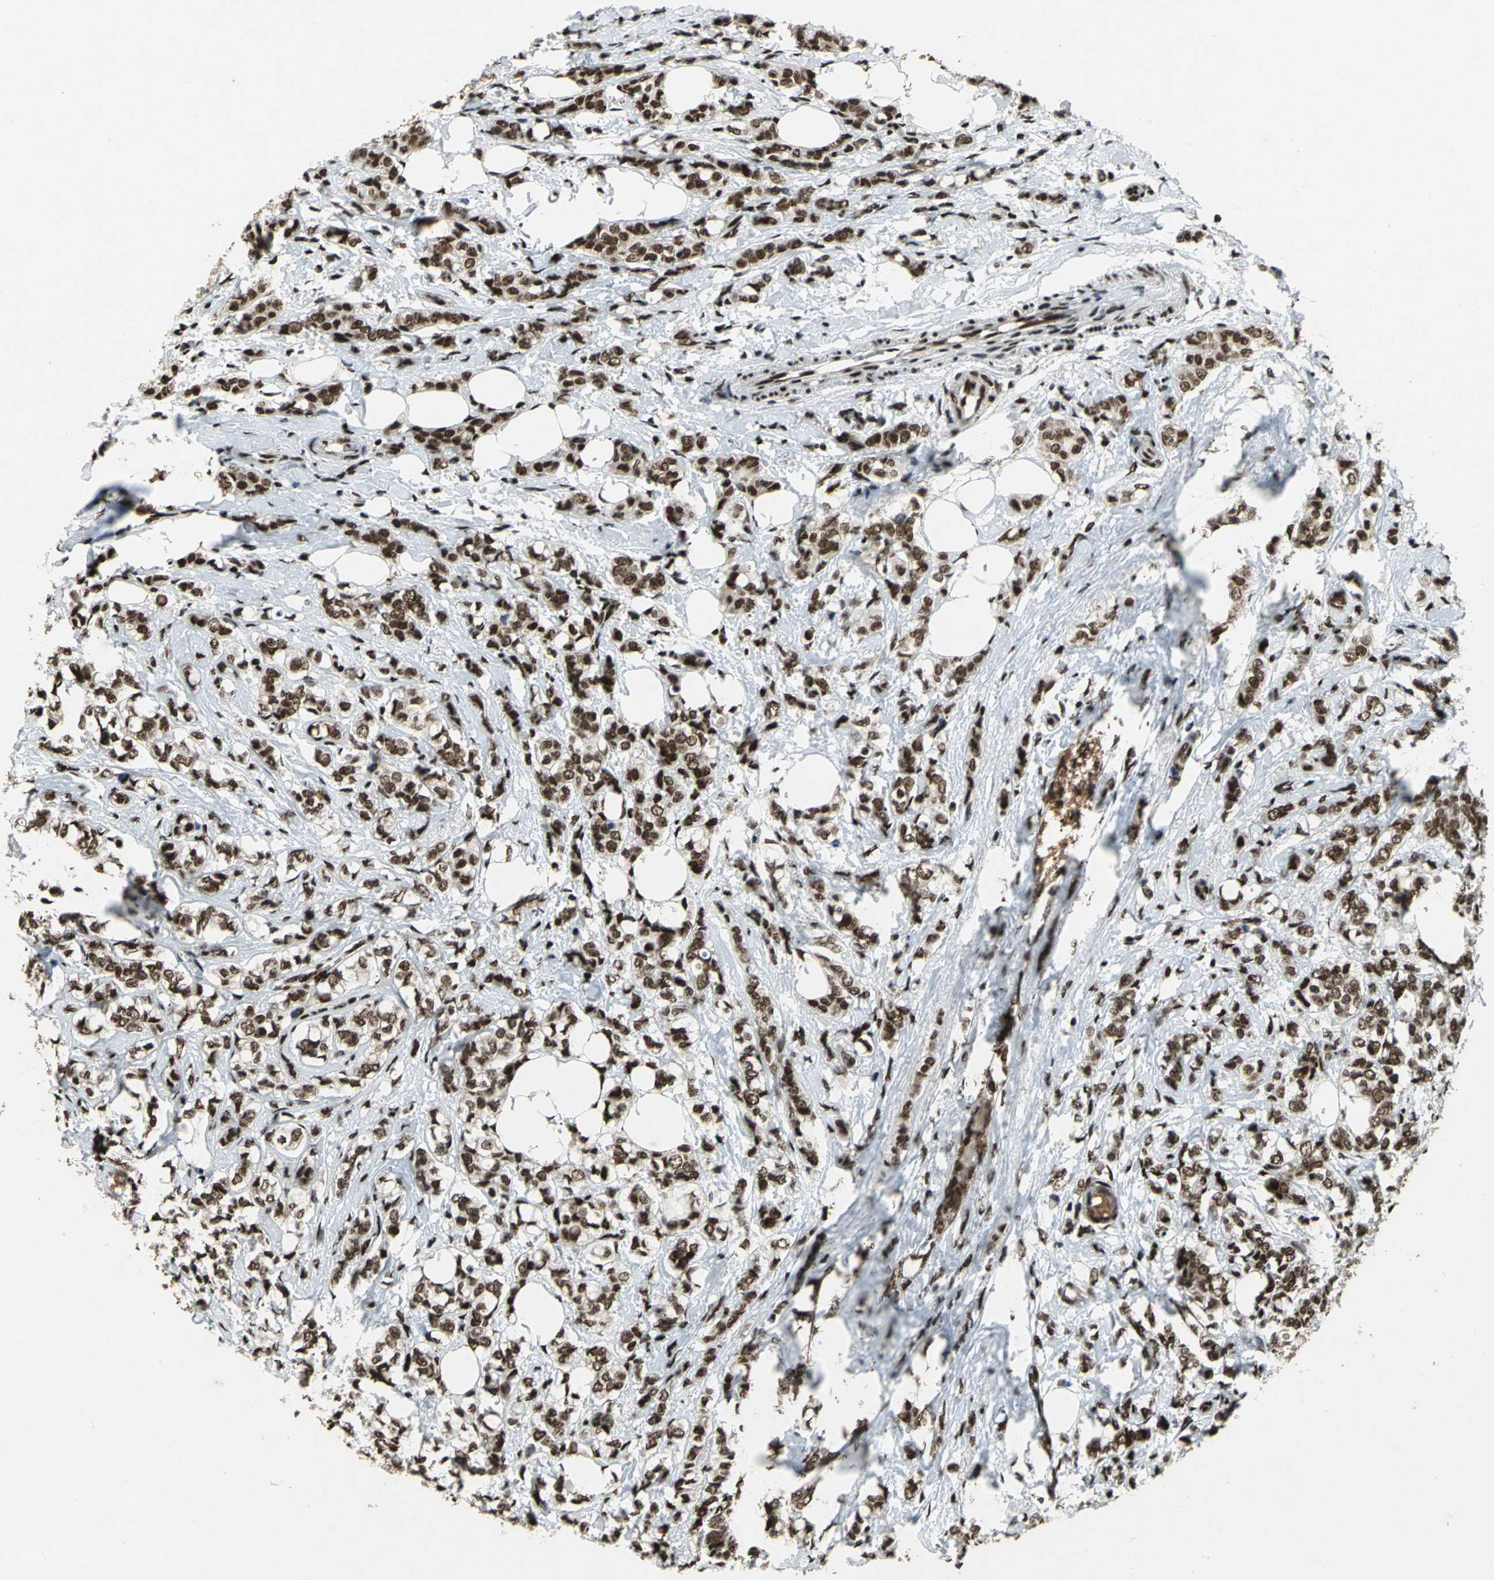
{"staining": {"intensity": "strong", "quantity": ">75%", "location": "nuclear"}, "tissue": "breast cancer", "cell_type": "Tumor cells", "image_type": "cancer", "snomed": [{"axis": "morphology", "description": "Lobular carcinoma"}, {"axis": "topography", "description": "Breast"}], "caption": "This is an image of IHC staining of breast cancer (lobular carcinoma), which shows strong staining in the nuclear of tumor cells.", "gene": "MTA2", "patient": {"sex": "female", "age": 60}}